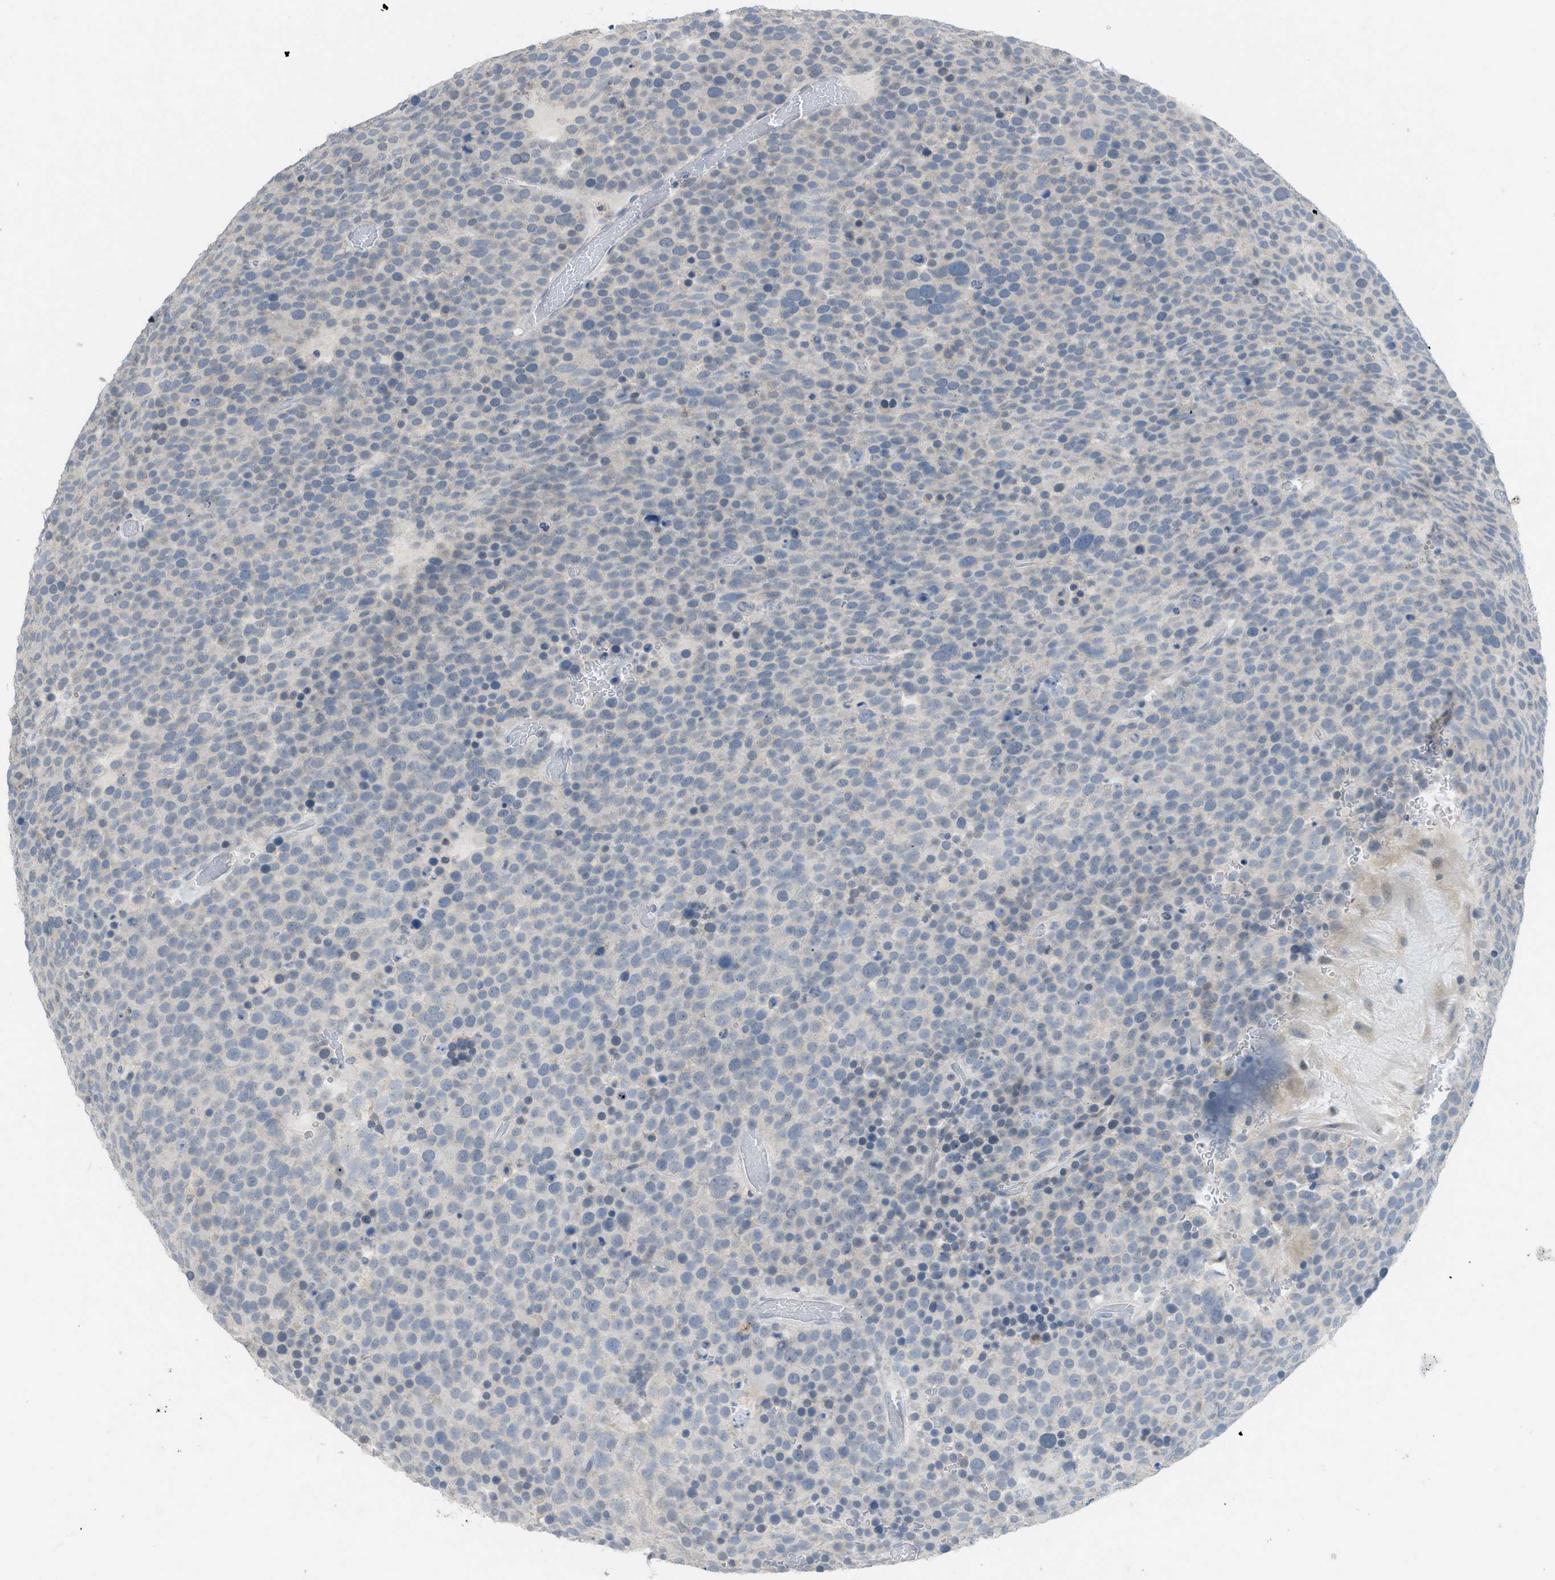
{"staining": {"intensity": "negative", "quantity": "none", "location": "none"}, "tissue": "testis cancer", "cell_type": "Tumor cells", "image_type": "cancer", "snomed": [{"axis": "morphology", "description": "Seminoma, NOS"}, {"axis": "topography", "description": "Testis"}], "caption": "There is no significant positivity in tumor cells of seminoma (testis).", "gene": "TXNDC2", "patient": {"sex": "male", "age": 71}}